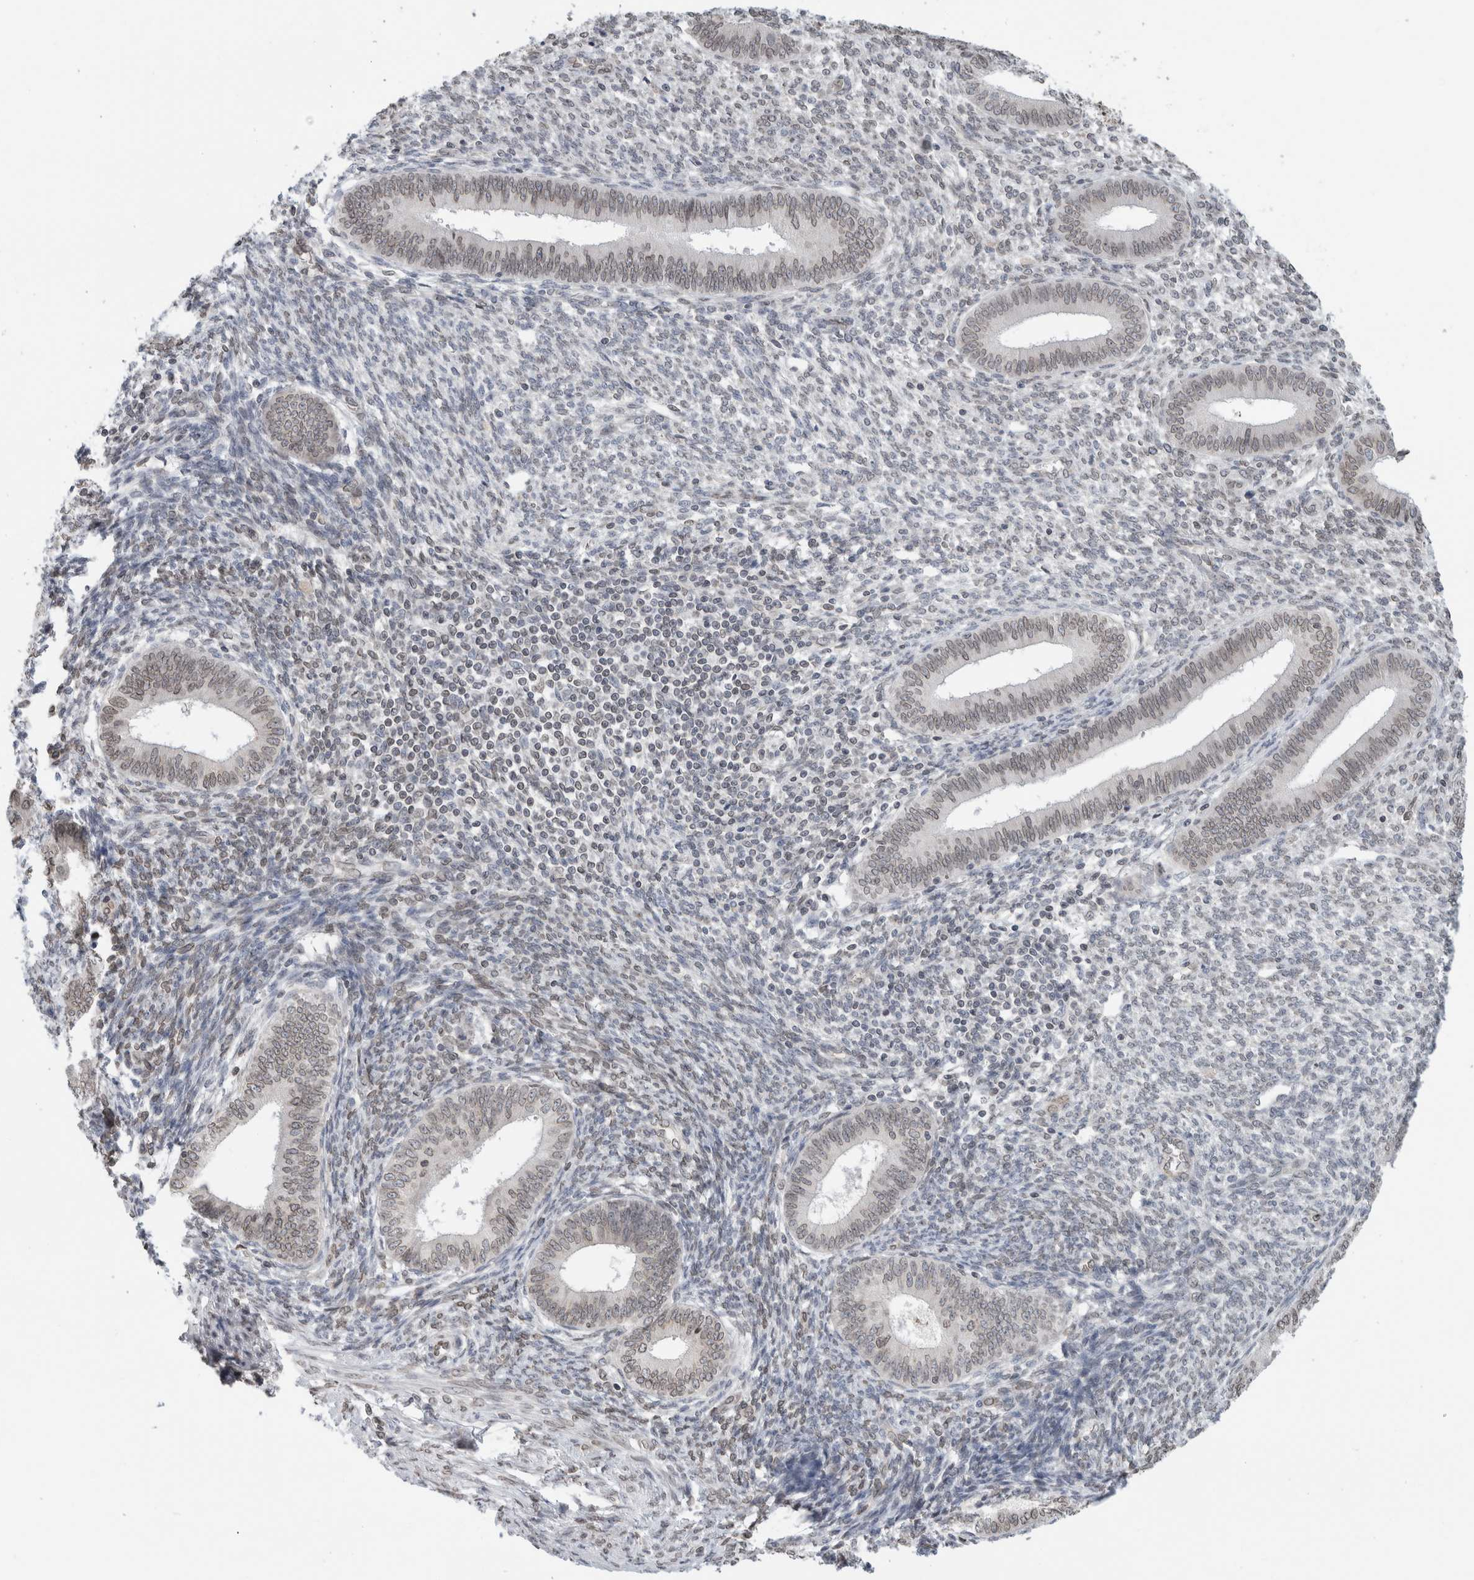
{"staining": {"intensity": "weak", "quantity": "25%-75%", "location": "nuclear"}, "tissue": "endometrium", "cell_type": "Cells in endometrial stroma", "image_type": "normal", "snomed": [{"axis": "morphology", "description": "Normal tissue, NOS"}, {"axis": "topography", "description": "Endometrium"}], "caption": "Normal endometrium reveals weak nuclear expression in about 25%-75% of cells in endometrial stroma, visualized by immunohistochemistry. (DAB (3,3'-diaminobenzidine) = brown stain, brightfield microscopy at high magnification).", "gene": "RBMX2", "patient": {"sex": "female", "age": 46}}